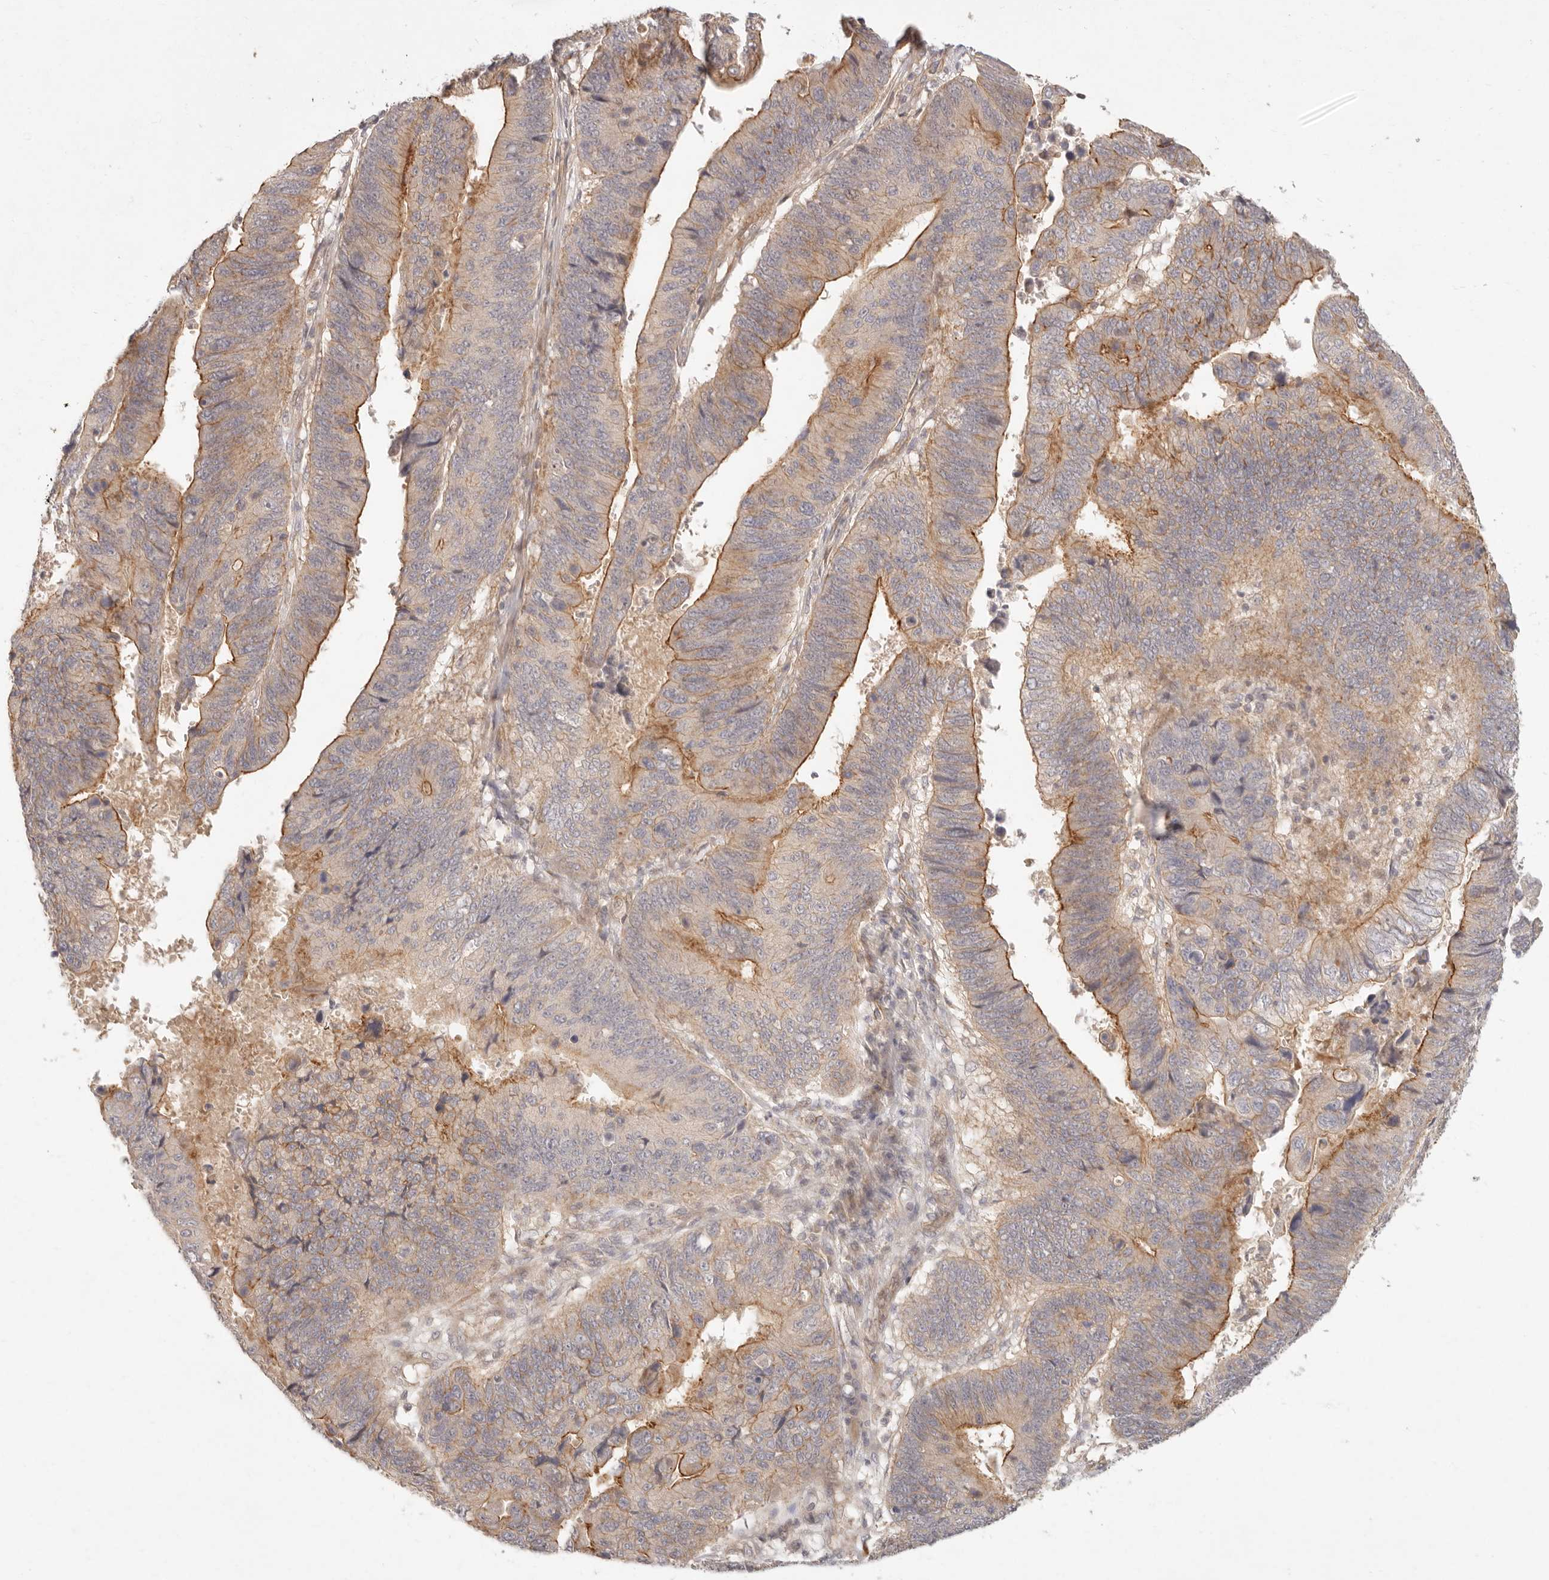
{"staining": {"intensity": "moderate", "quantity": "25%-75%", "location": "cytoplasmic/membranous"}, "tissue": "stomach cancer", "cell_type": "Tumor cells", "image_type": "cancer", "snomed": [{"axis": "morphology", "description": "Adenocarcinoma, NOS"}, {"axis": "topography", "description": "Stomach"}], "caption": "There is medium levels of moderate cytoplasmic/membranous staining in tumor cells of stomach cancer, as demonstrated by immunohistochemical staining (brown color).", "gene": "PPP1R3B", "patient": {"sex": "male", "age": 59}}